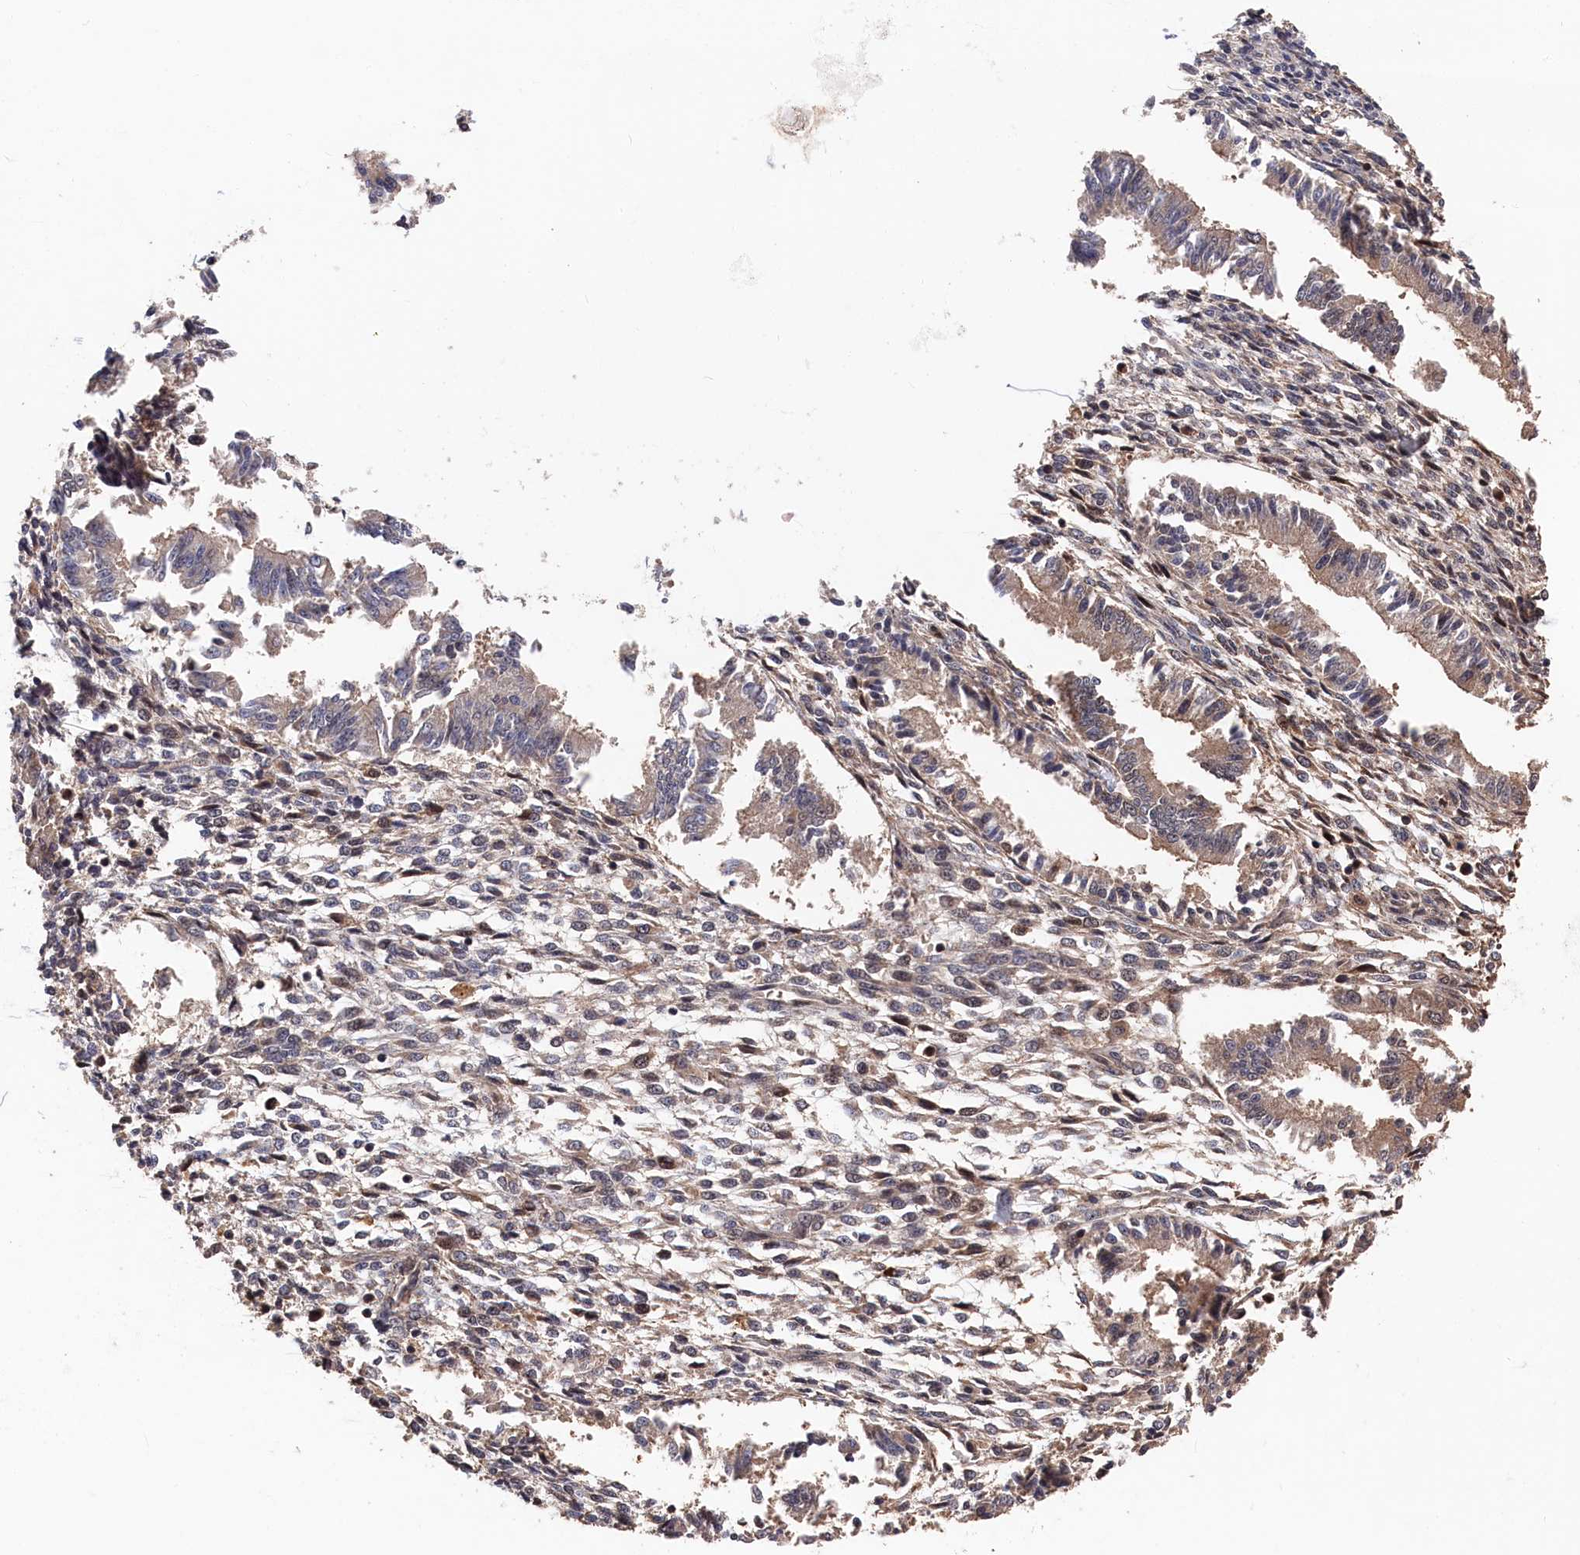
{"staining": {"intensity": "weak", "quantity": "25%-75%", "location": "cytoplasmic/membranous"}, "tissue": "endometrium", "cell_type": "Cells in endometrial stroma", "image_type": "normal", "snomed": [{"axis": "morphology", "description": "Normal tissue, NOS"}, {"axis": "topography", "description": "Uterus"}, {"axis": "topography", "description": "Endometrium"}], "caption": "An immunohistochemistry (IHC) image of normal tissue is shown. Protein staining in brown shows weak cytoplasmic/membranous positivity in endometrium within cells in endometrial stroma.", "gene": "RMI2", "patient": {"sex": "female", "age": 48}}